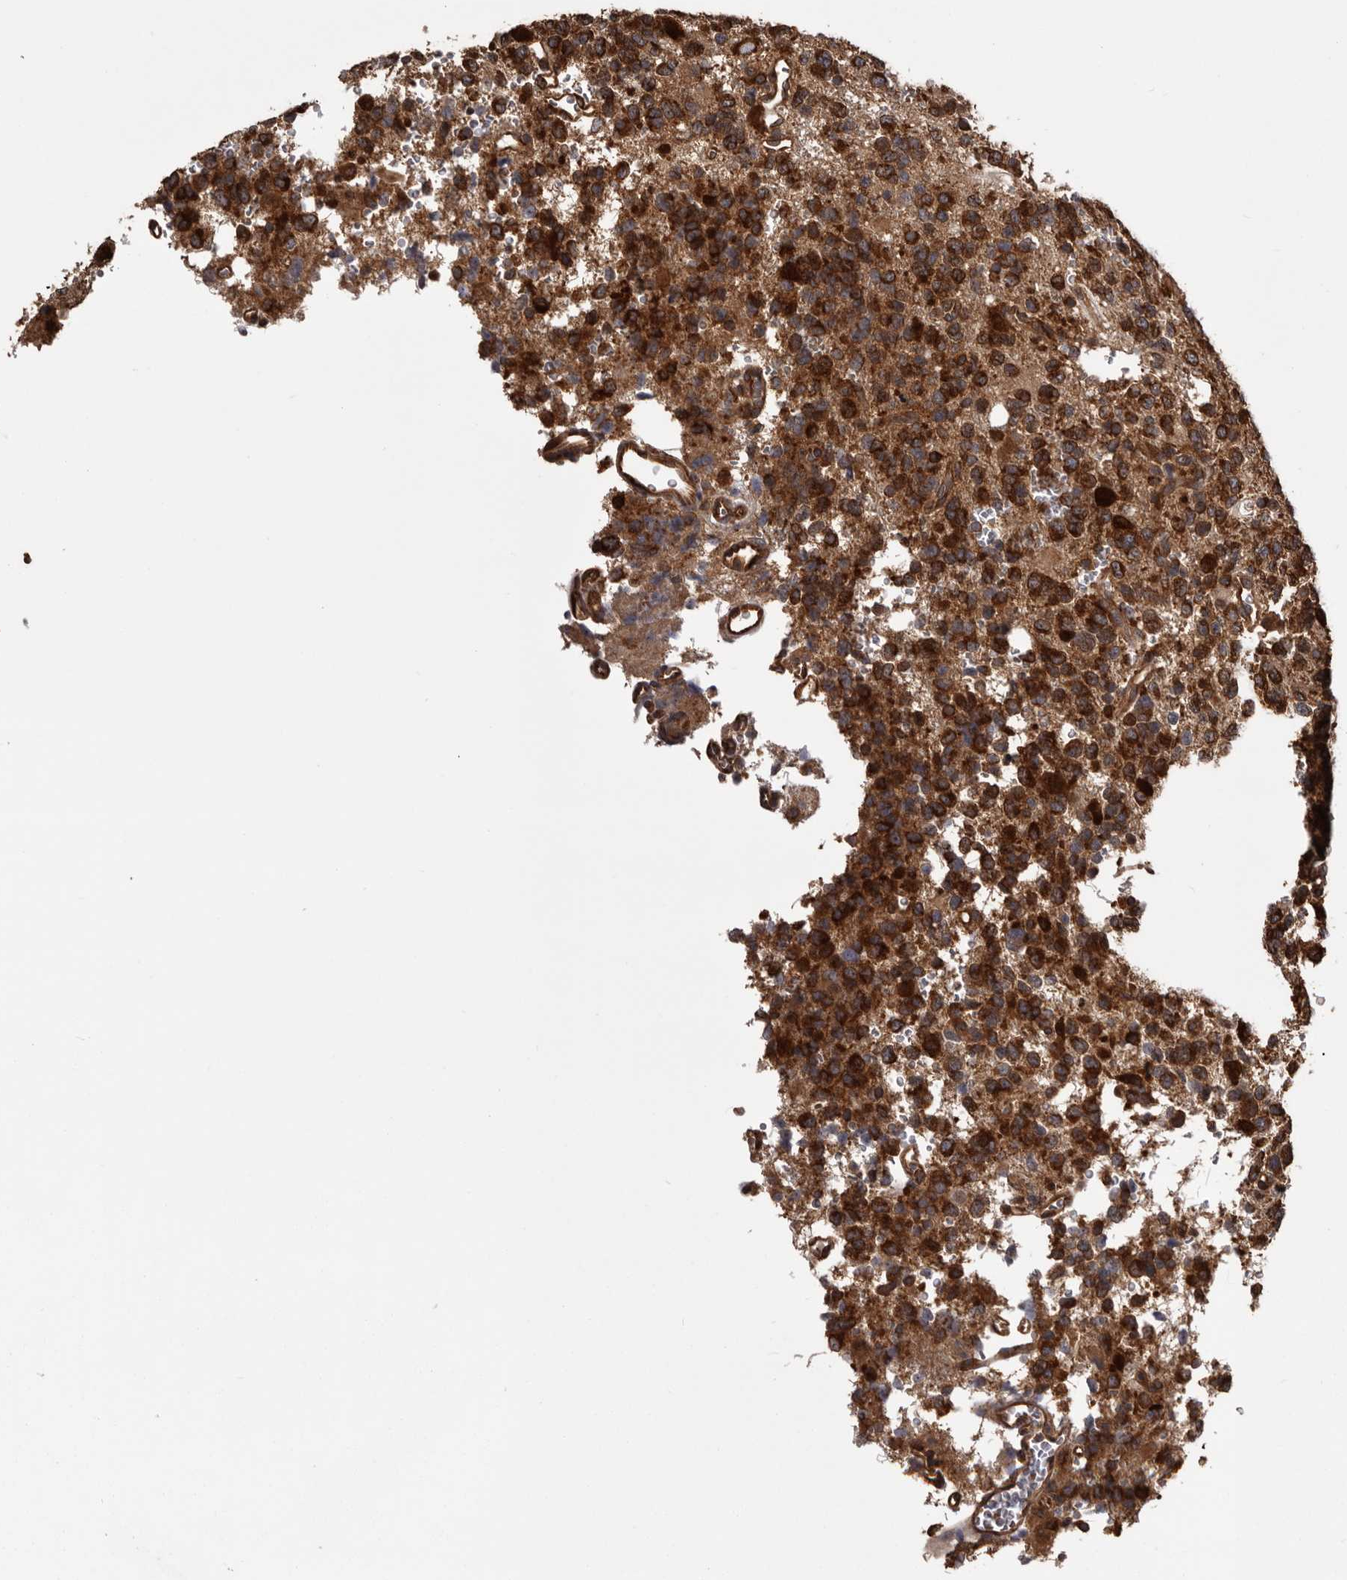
{"staining": {"intensity": "strong", "quantity": ">75%", "location": "cytoplasmic/membranous"}, "tissue": "glioma", "cell_type": "Tumor cells", "image_type": "cancer", "snomed": [{"axis": "morphology", "description": "Glioma, malignant, High grade"}, {"axis": "topography", "description": "Brain"}], "caption": "Strong cytoplasmic/membranous staining for a protein is seen in about >75% of tumor cells of malignant glioma (high-grade) using immunohistochemistry.", "gene": "DARS1", "patient": {"sex": "female", "age": 62}}